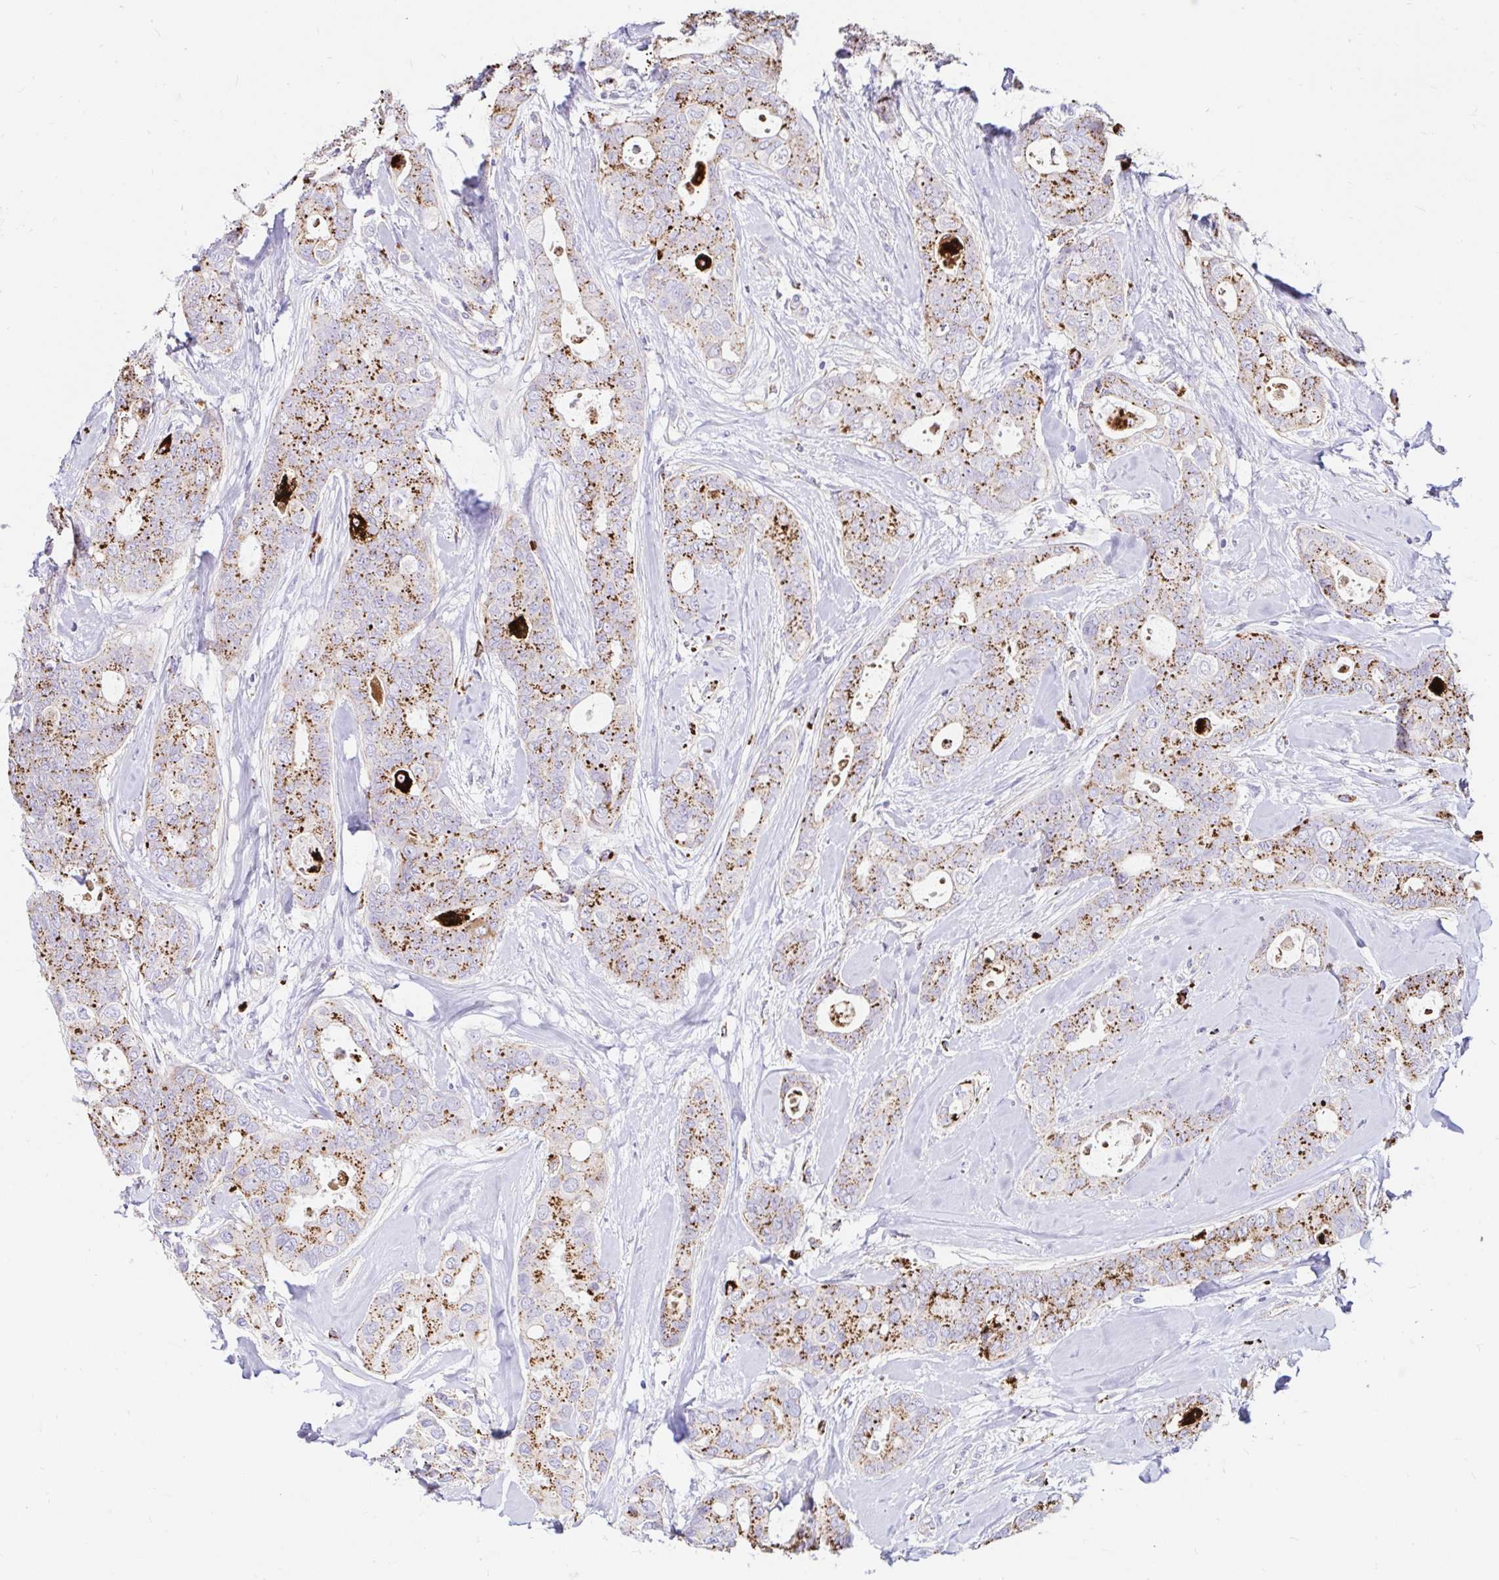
{"staining": {"intensity": "moderate", "quantity": ">75%", "location": "cytoplasmic/membranous"}, "tissue": "breast cancer", "cell_type": "Tumor cells", "image_type": "cancer", "snomed": [{"axis": "morphology", "description": "Duct carcinoma"}, {"axis": "topography", "description": "Breast"}], "caption": "Protein expression analysis of intraductal carcinoma (breast) exhibits moderate cytoplasmic/membranous positivity in approximately >75% of tumor cells.", "gene": "FUCA1", "patient": {"sex": "female", "age": 45}}